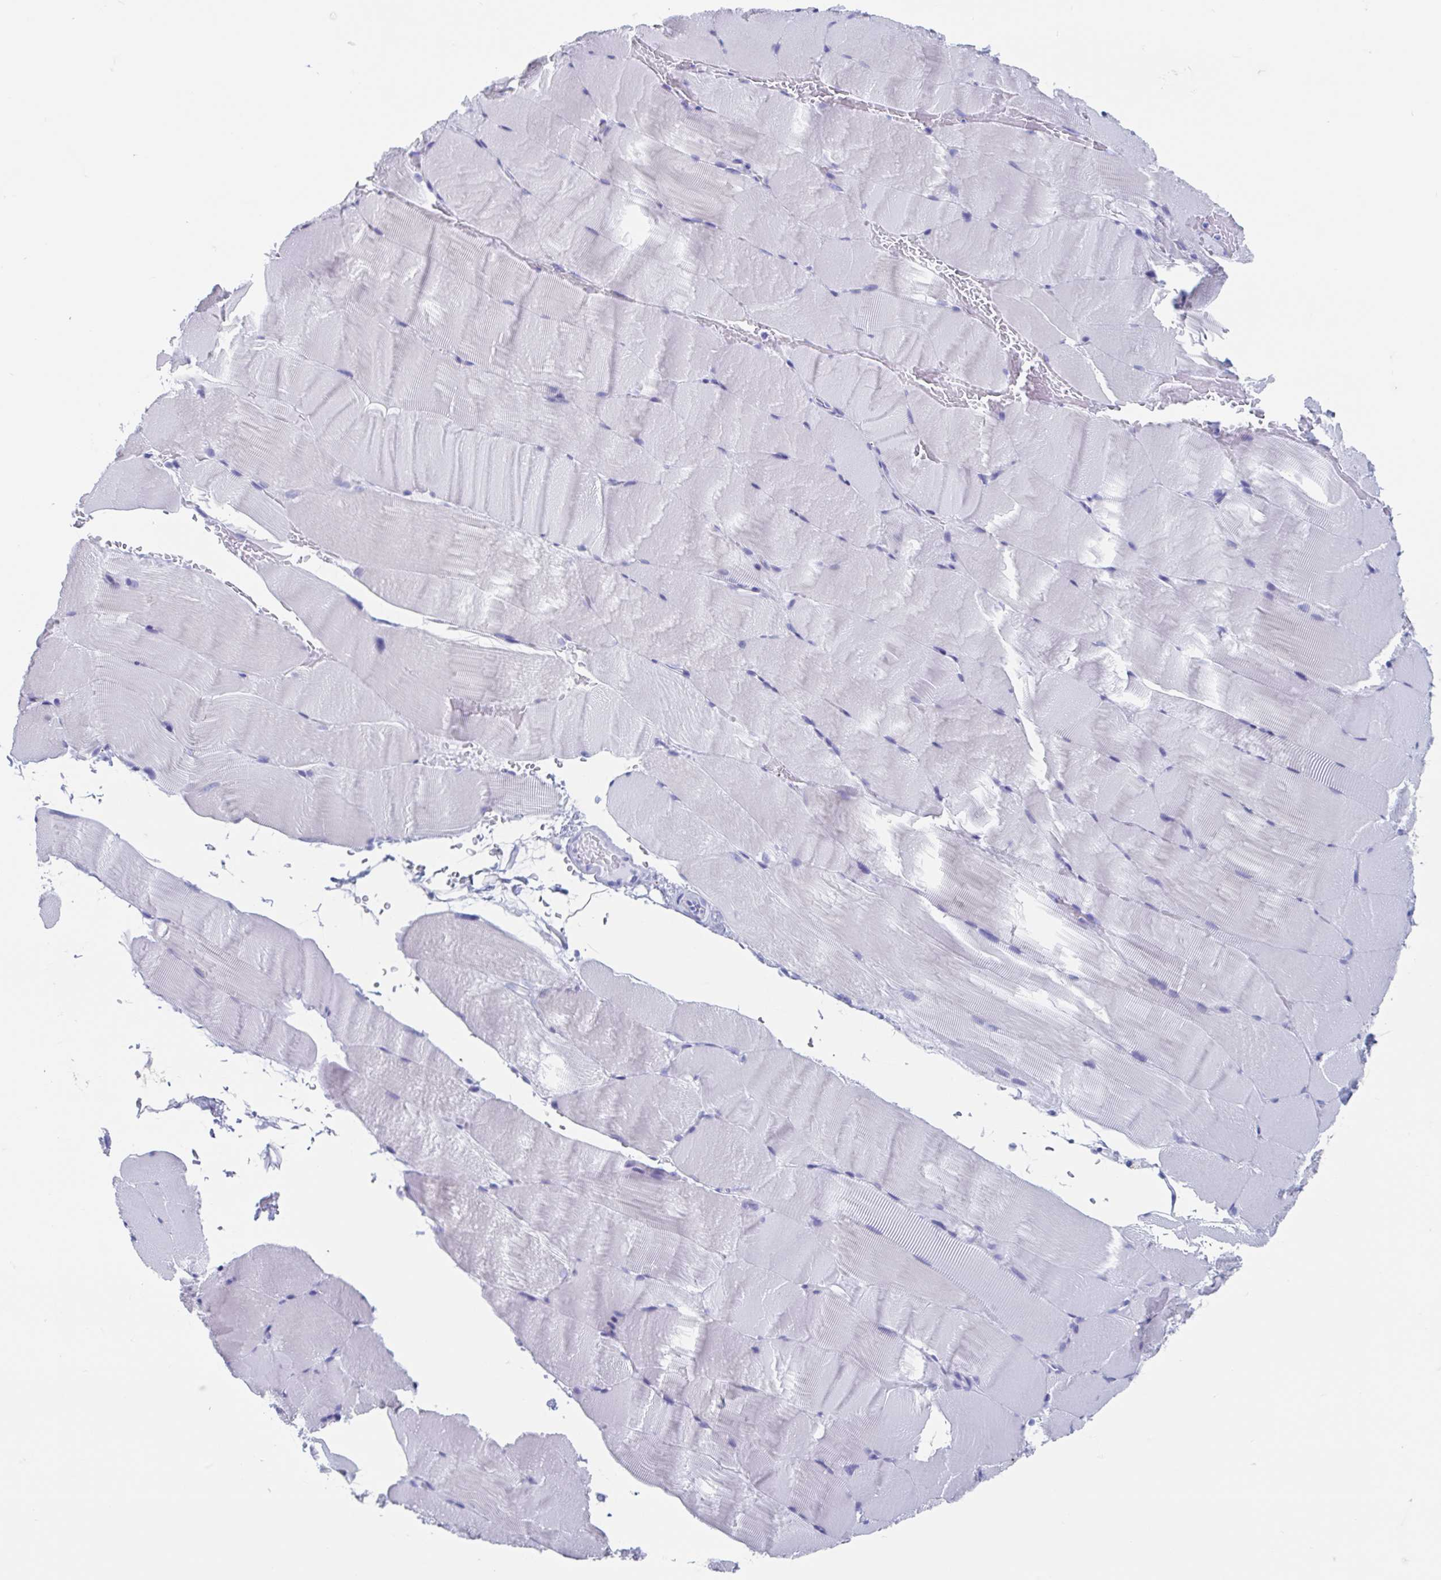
{"staining": {"intensity": "negative", "quantity": "none", "location": "none"}, "tissue": "skeletal muscle", "cell_type": "Myocytes", "image_type": "normal", "snomed": [{"axis": "morphology", "description": "Normal tissue, NOS"}, {"axis": "topography", "description": "Skeletal muscle"}], "caption": "Immunohistochemical staining of normal human skeletal muscle shows no significant expression in myocytes. (DAB immunohistochemistry (IHC), high magnification).", "gene": "HDGFL1", "patient": {"sex": "female", "age": 37}}